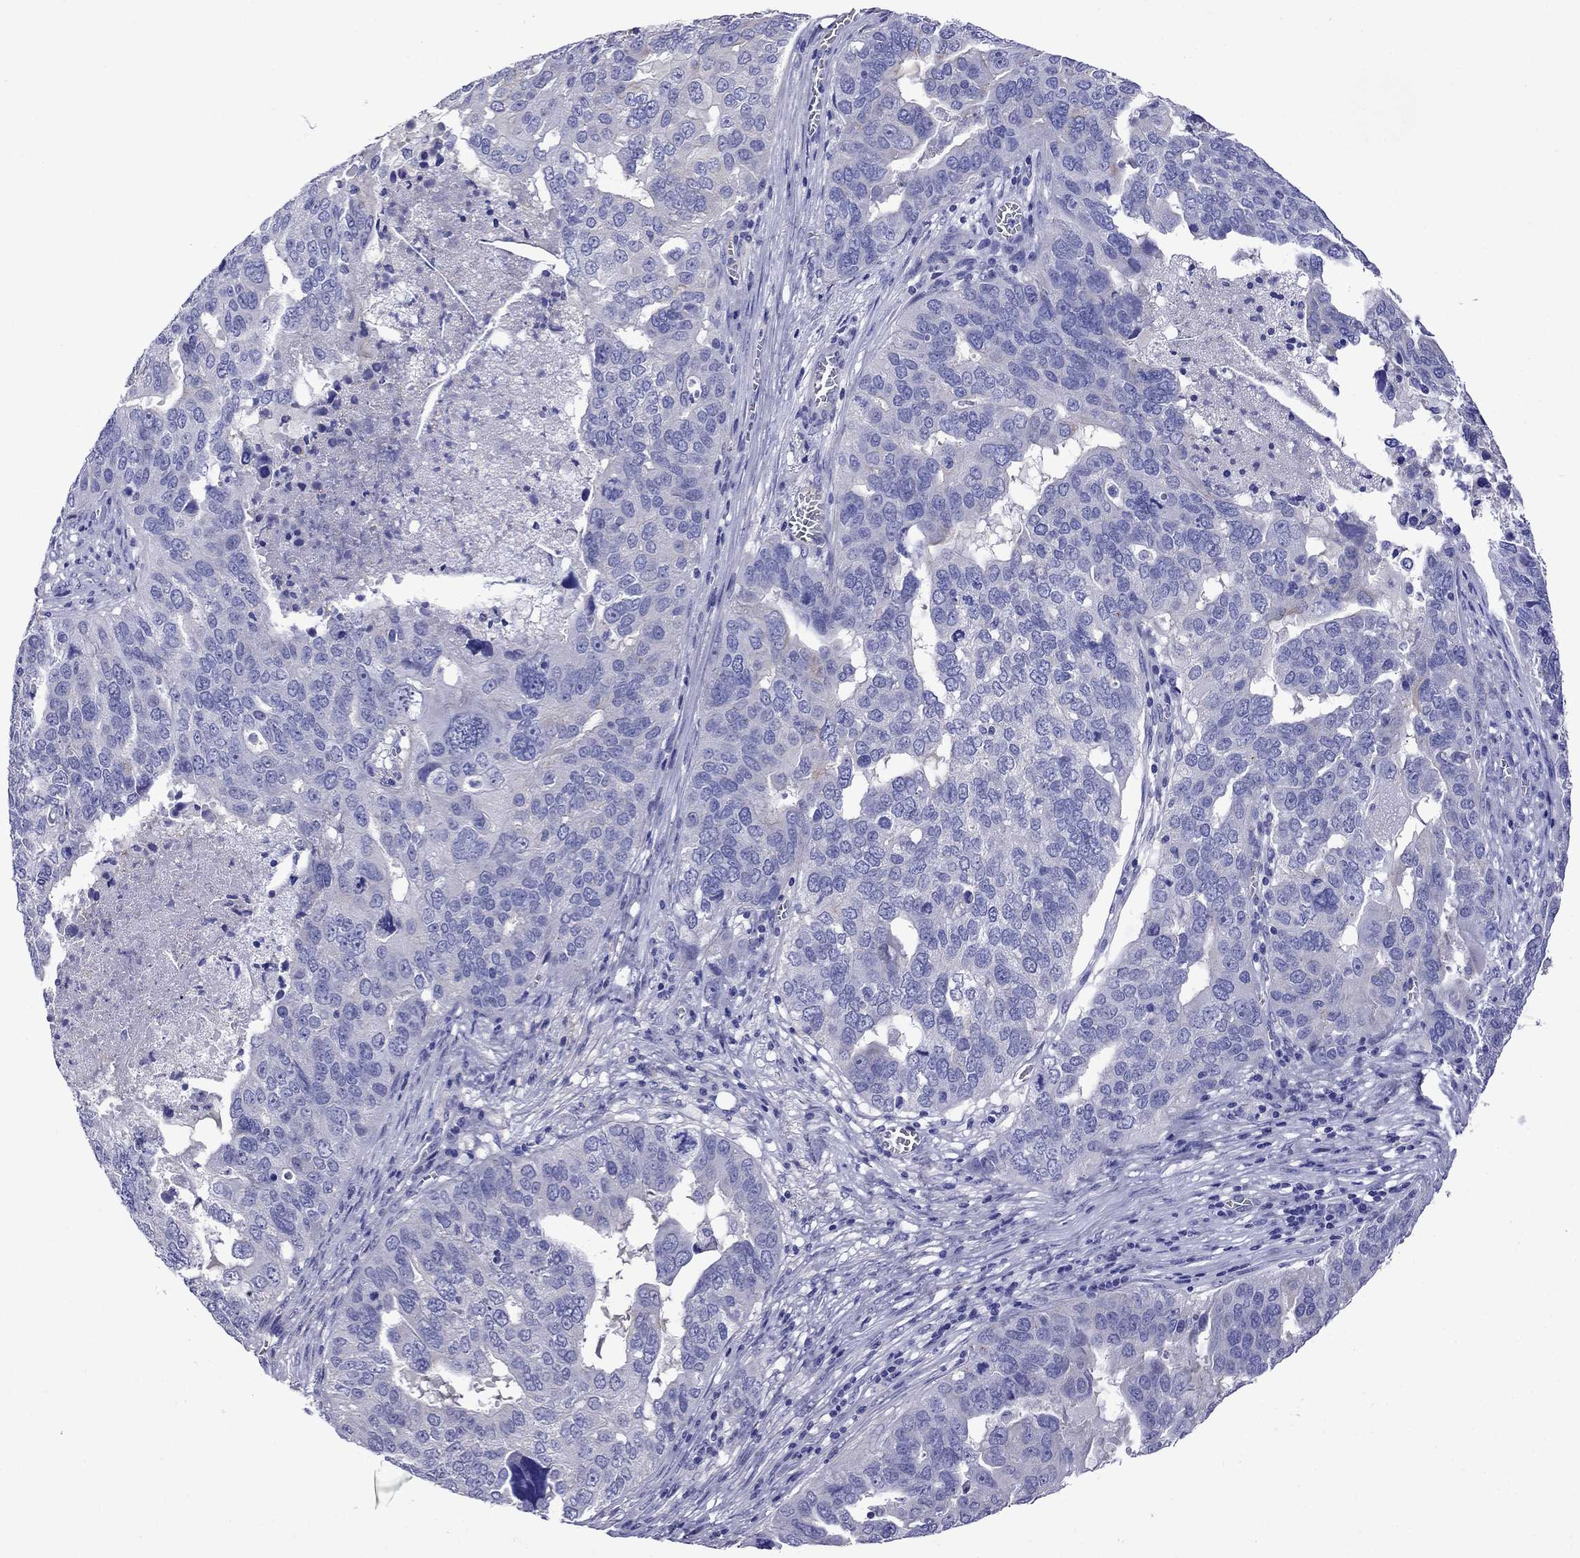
{"staining": {"intensity": "negative", "quantity": "none", "location": "none"}, "tissue": "ovarian cancer", "cell_type": "Tumor cells", "image_type": "cancer", "snomed": [{"axis": "morphology", "description": "Carcinoma, endometroid"}, {"axis": "topography", "description": "Soft tissue"}, {"axis": "topography", "description": "Ovary"}], "caption": "The histopathology image demonstrates no staining of tumor cells in ovarian endometroid carcinoma.", "gene": "SCG2", "patient": {"sex": "female", "age": 52}}